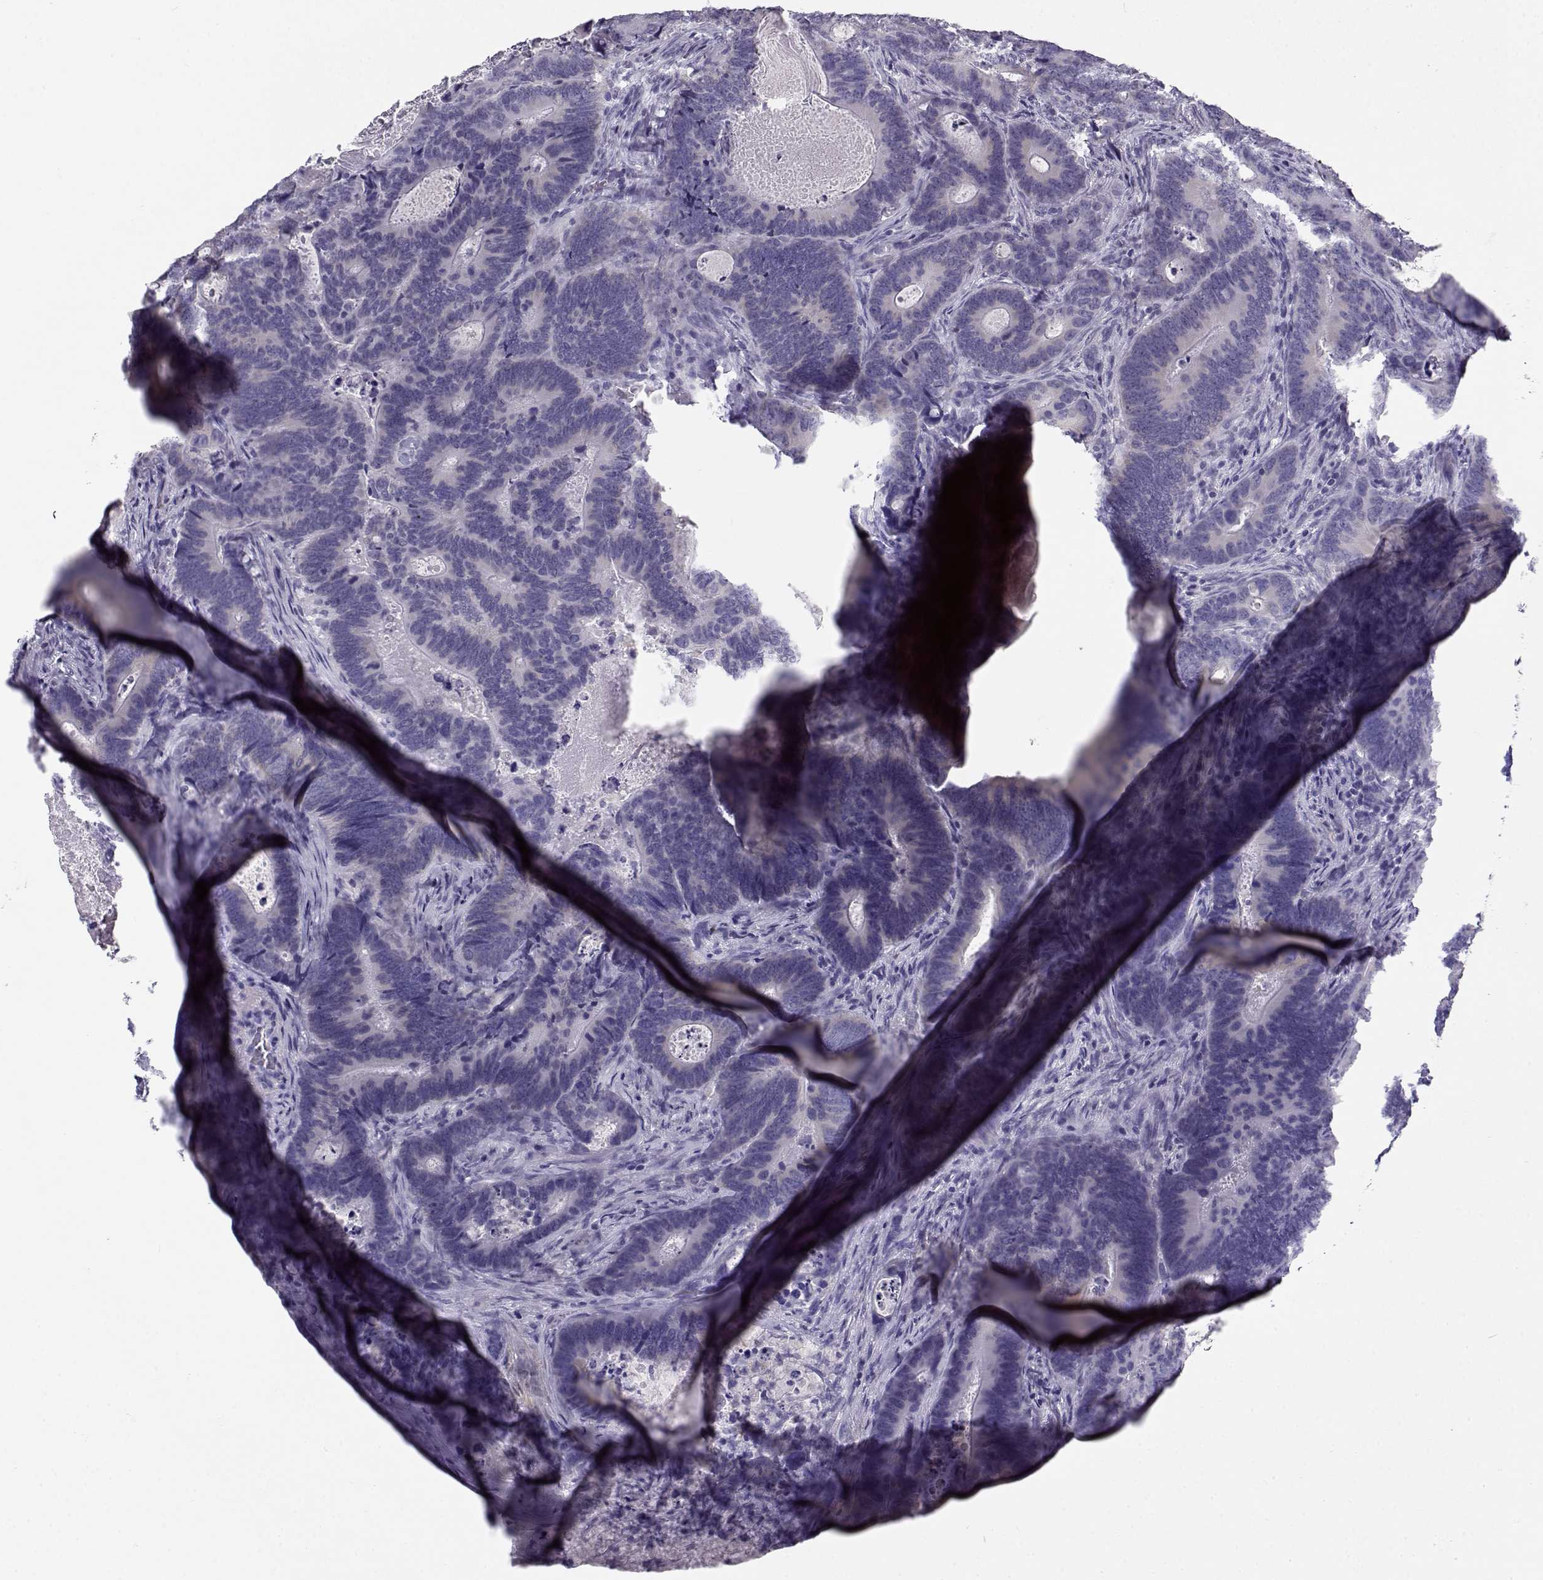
{"staining": {"intensity": "negative", "quantity": "none", "location": "none"}, "tissue": "colorectal cancer", "cell_type": "Tumor cells", "image_type": "cancer", "snomed": [{"axis": "morphology", "description": "Adenocarcinoma, NOS"}, {"axis": "topography", "description": "Colon"}], "caption": "Immunohistochemistry micrograph of neoplastic tissue: human colorectal cancer stained with DAB (3,3'-diaminobenzidine) displays no significant protein staining in tumor cells.", "gene": "FAM166A", "patient": {"sex": "female", "age": 82}}